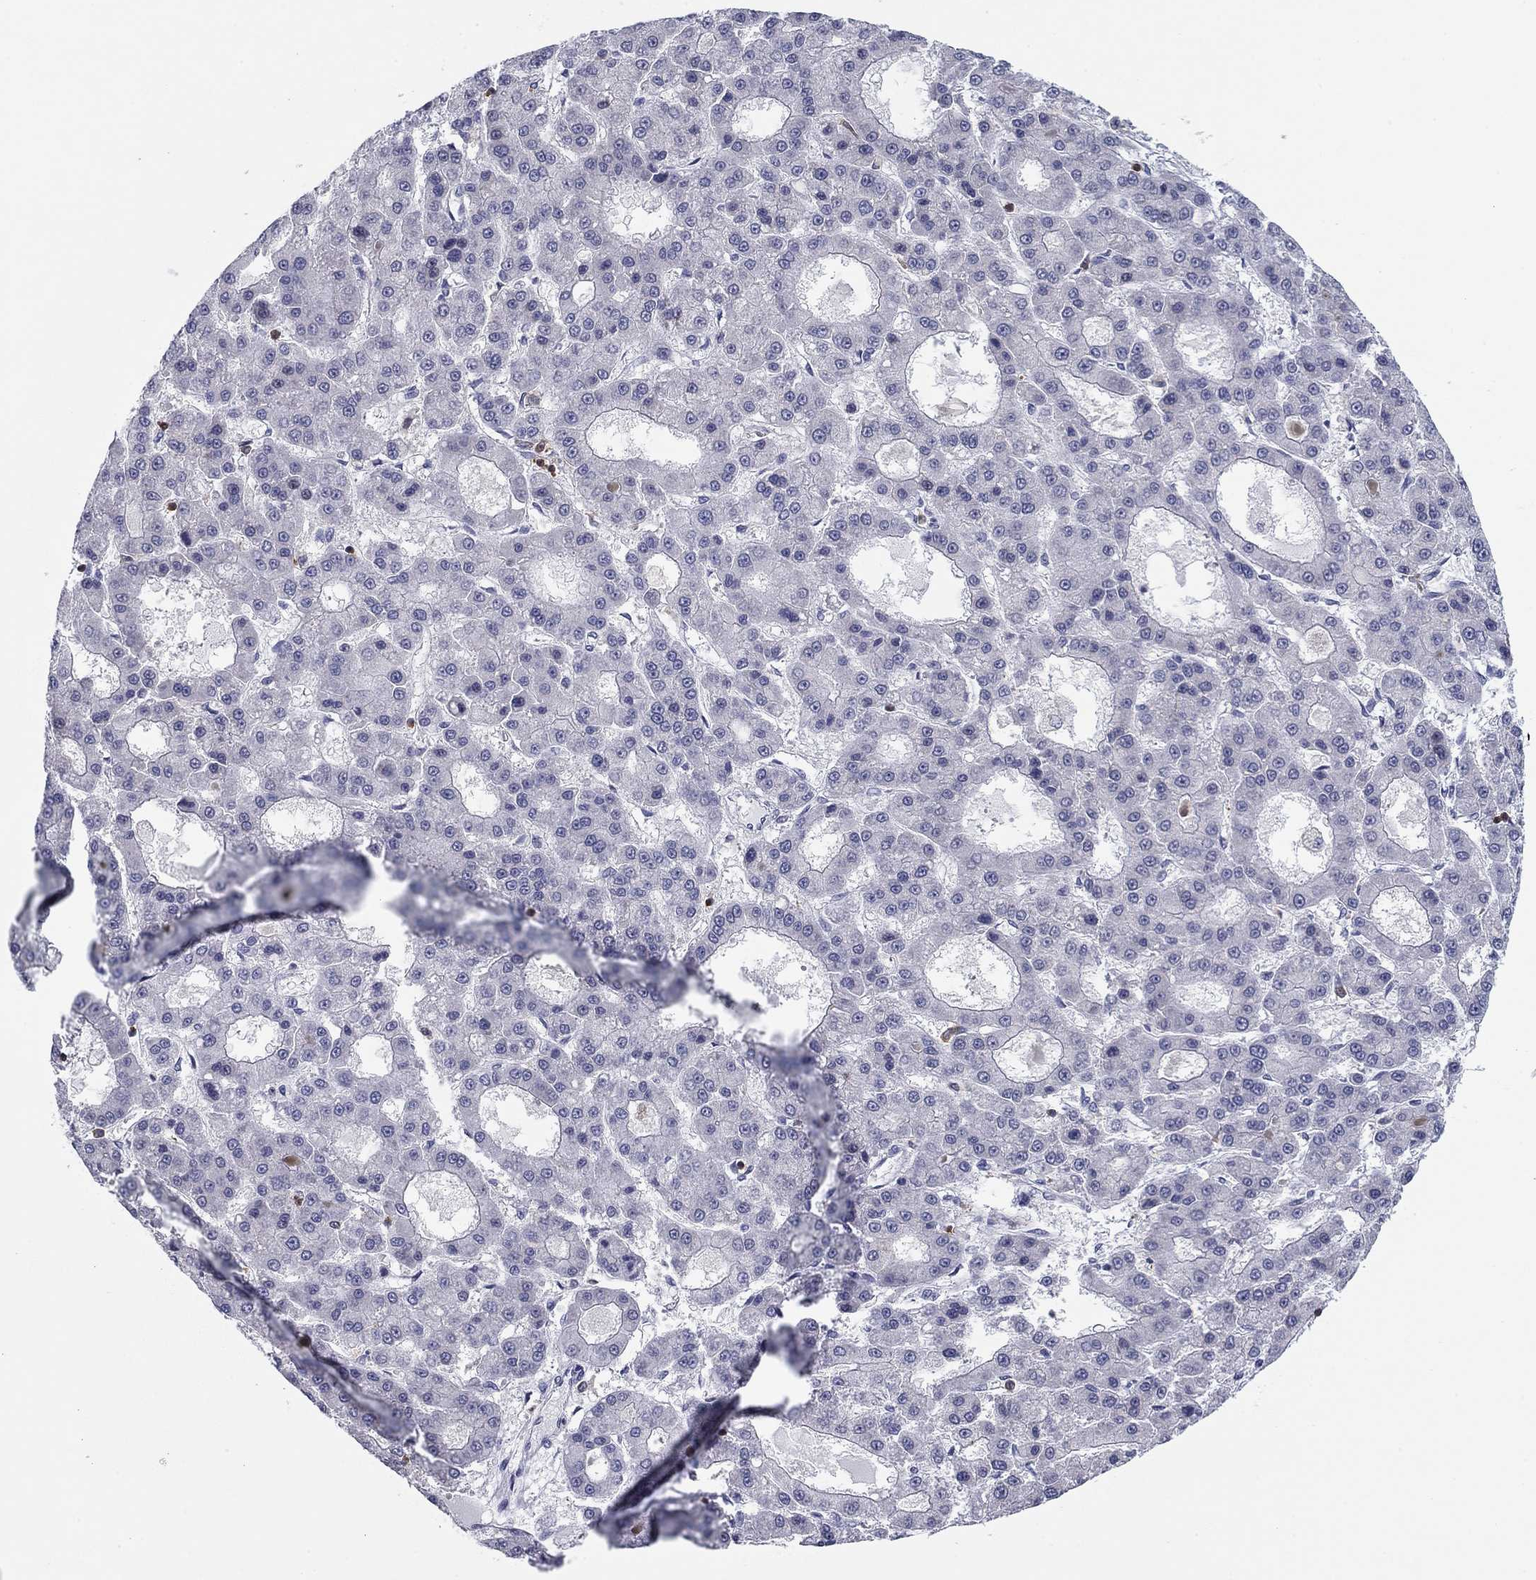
{"staining": {"intensity": "negative", "quantity": "none", "location": "none"}, "tissue": "liver cancer", "cell_type": "Tumor cells", "image_type": "cancer", "snomed": [{"axis": "morphology", "description": "Carcinoma, Hepatocellular, NOS"}, {"axis": "topography", "description": "Liver"}], "caption": "Histopathology image shows no significant protein expression in tumor cells of liver cancer (hepatocellular carcinoma).", "gene": "ARHGAP27", "patient": {"sex": "male", "age": 70}}